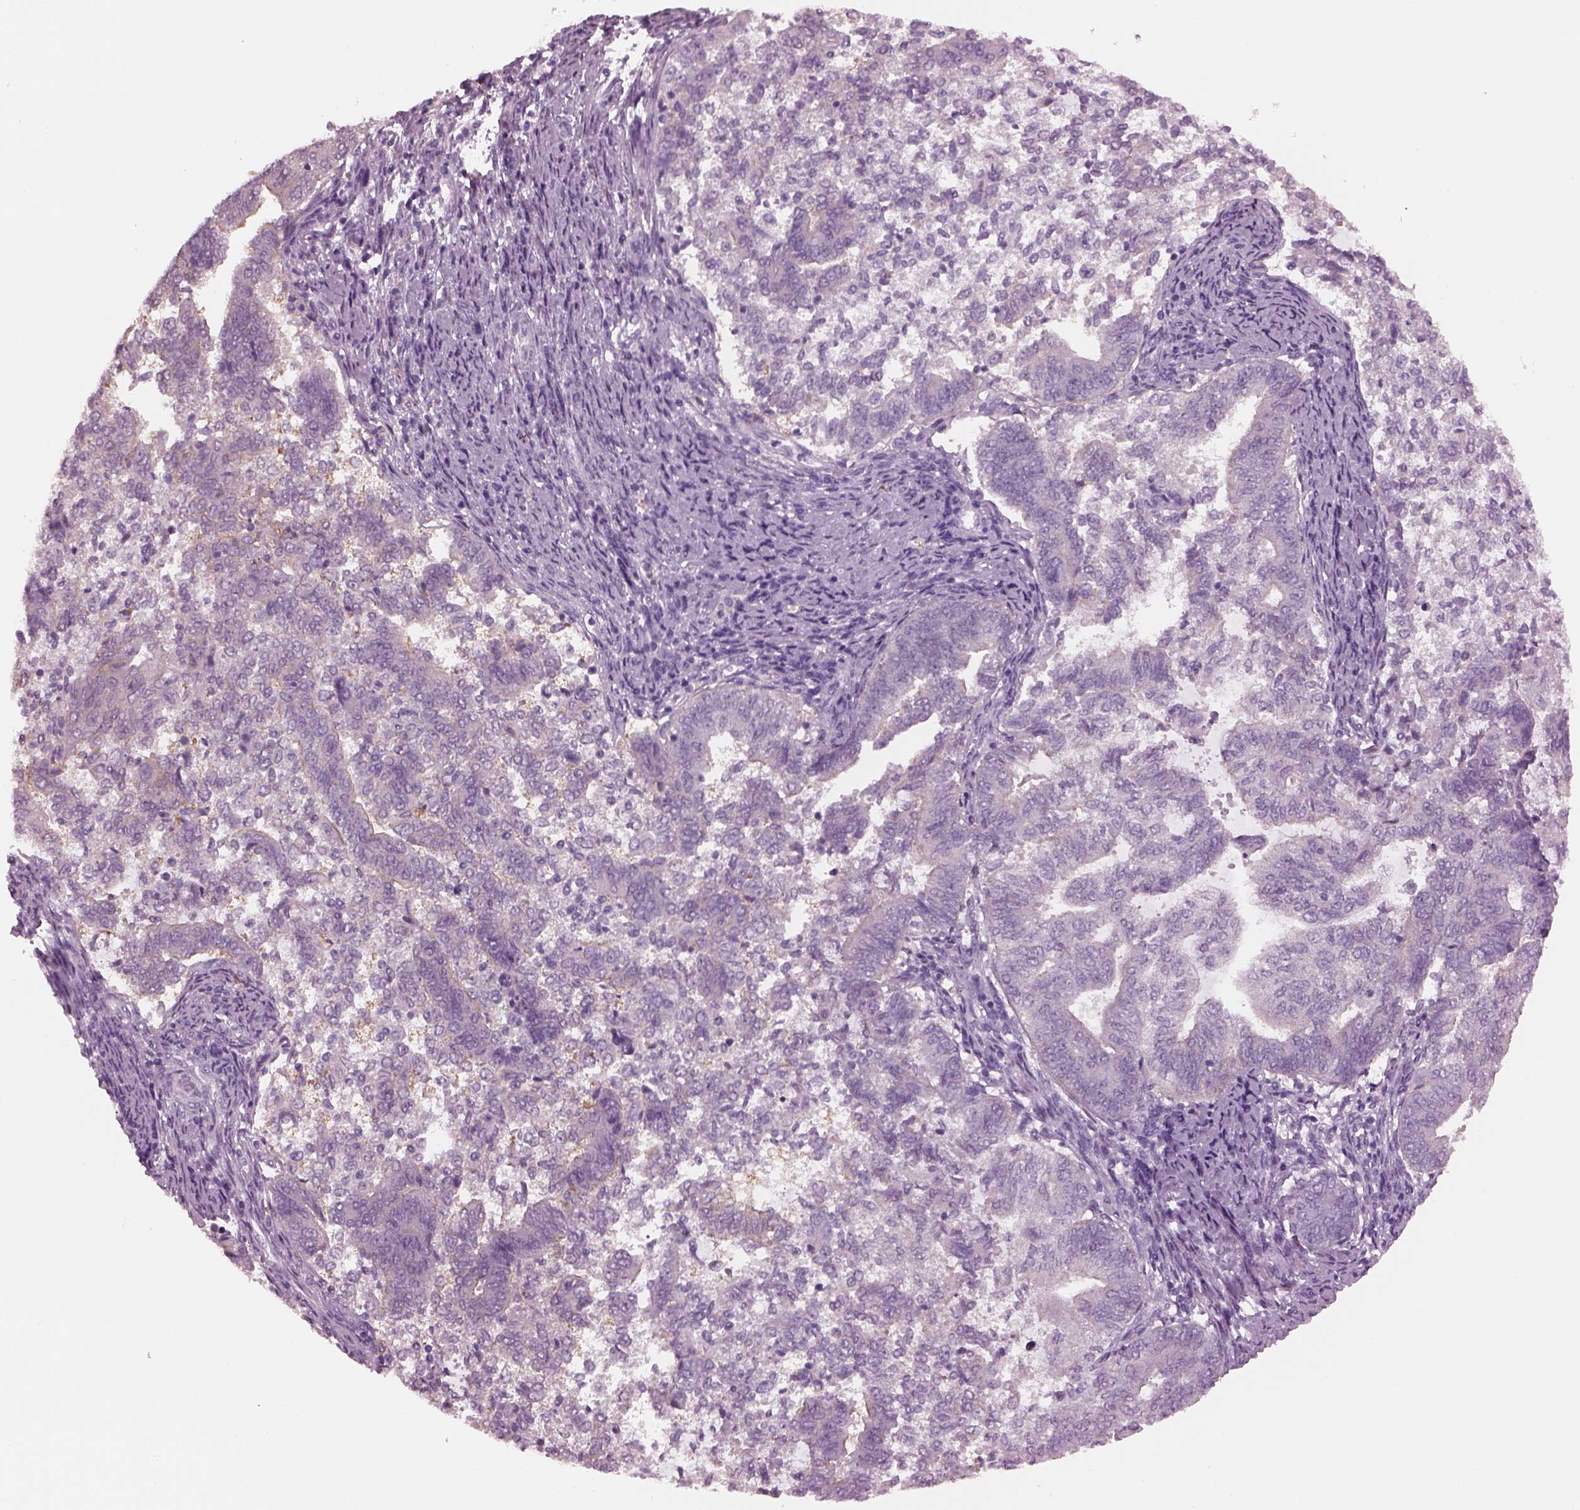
{"staining": {"intensity": "negative", "quantity": "none", "location": "none"}, "tissue": "endometrial cancer", "cell_type": "Tumor cells", "image_type": "cancer", "snomed": [{"axis": "morphology", "description": "Adenocarcinoma, NOS"}, {"axis": "topography", "description": "Endometrium"}], "caption": "The micrograph demonstrates no staining of tumor cells in endometrial adenocarcinoma.", "gene": "SHTN1", "patient": {"sex": "female", "age": 65}}